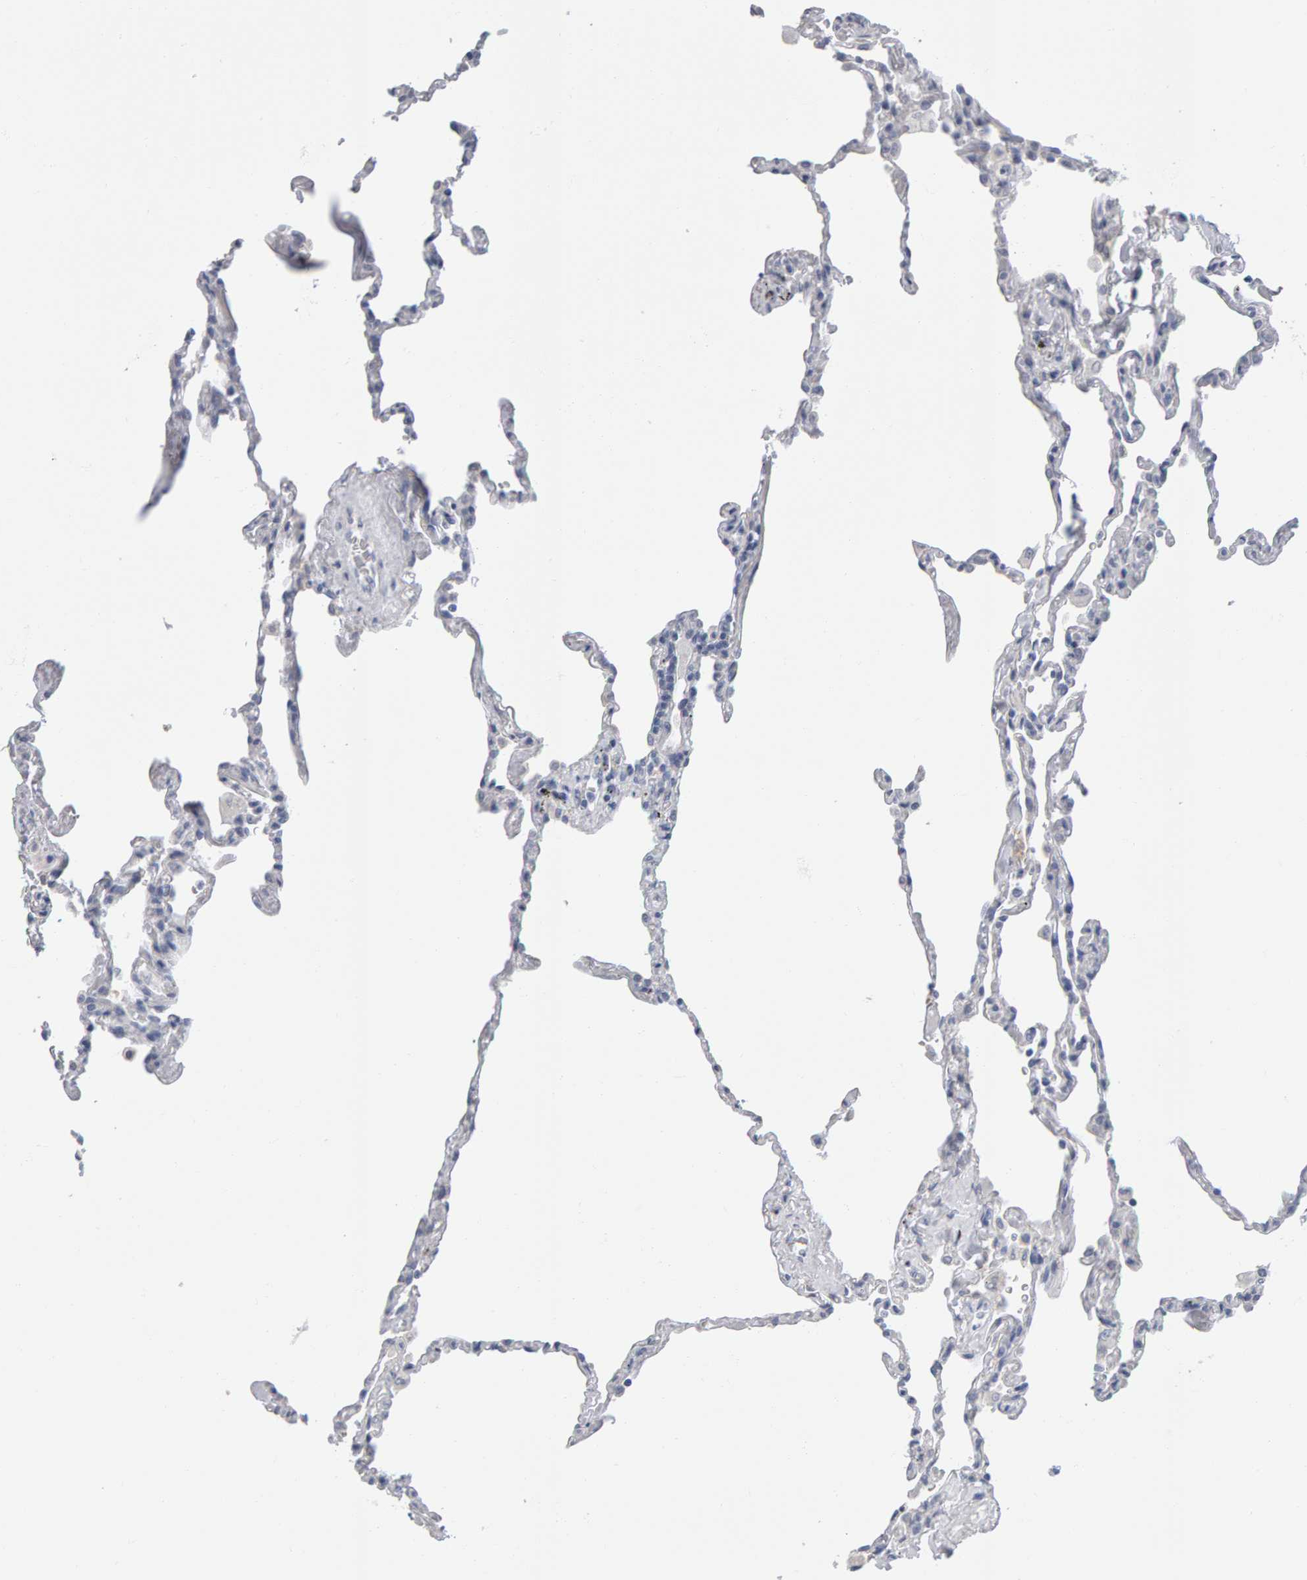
{"staining": {"intensity": "negative", "quantity": "none", "location": "none"}, "tissue": "lung", "cell_type": "Alveolar cells", "image_type": "normal", "snomed": [{"axis": "morphology", "description": "Normal tissue, NOS"}, {"axis": "topography", "description": "Lung"}], "caption": "An immunohistochemistry (IHC) histopathology image of unremarkable lung is shown. There is no staining in alveolar cells of lung. (Brightfield microscopy of DAB (3,3'-diaminobenzidine) IHC at high magnification).", "gene": "CTH", "patient": {"sex": "male", "age": 59}}